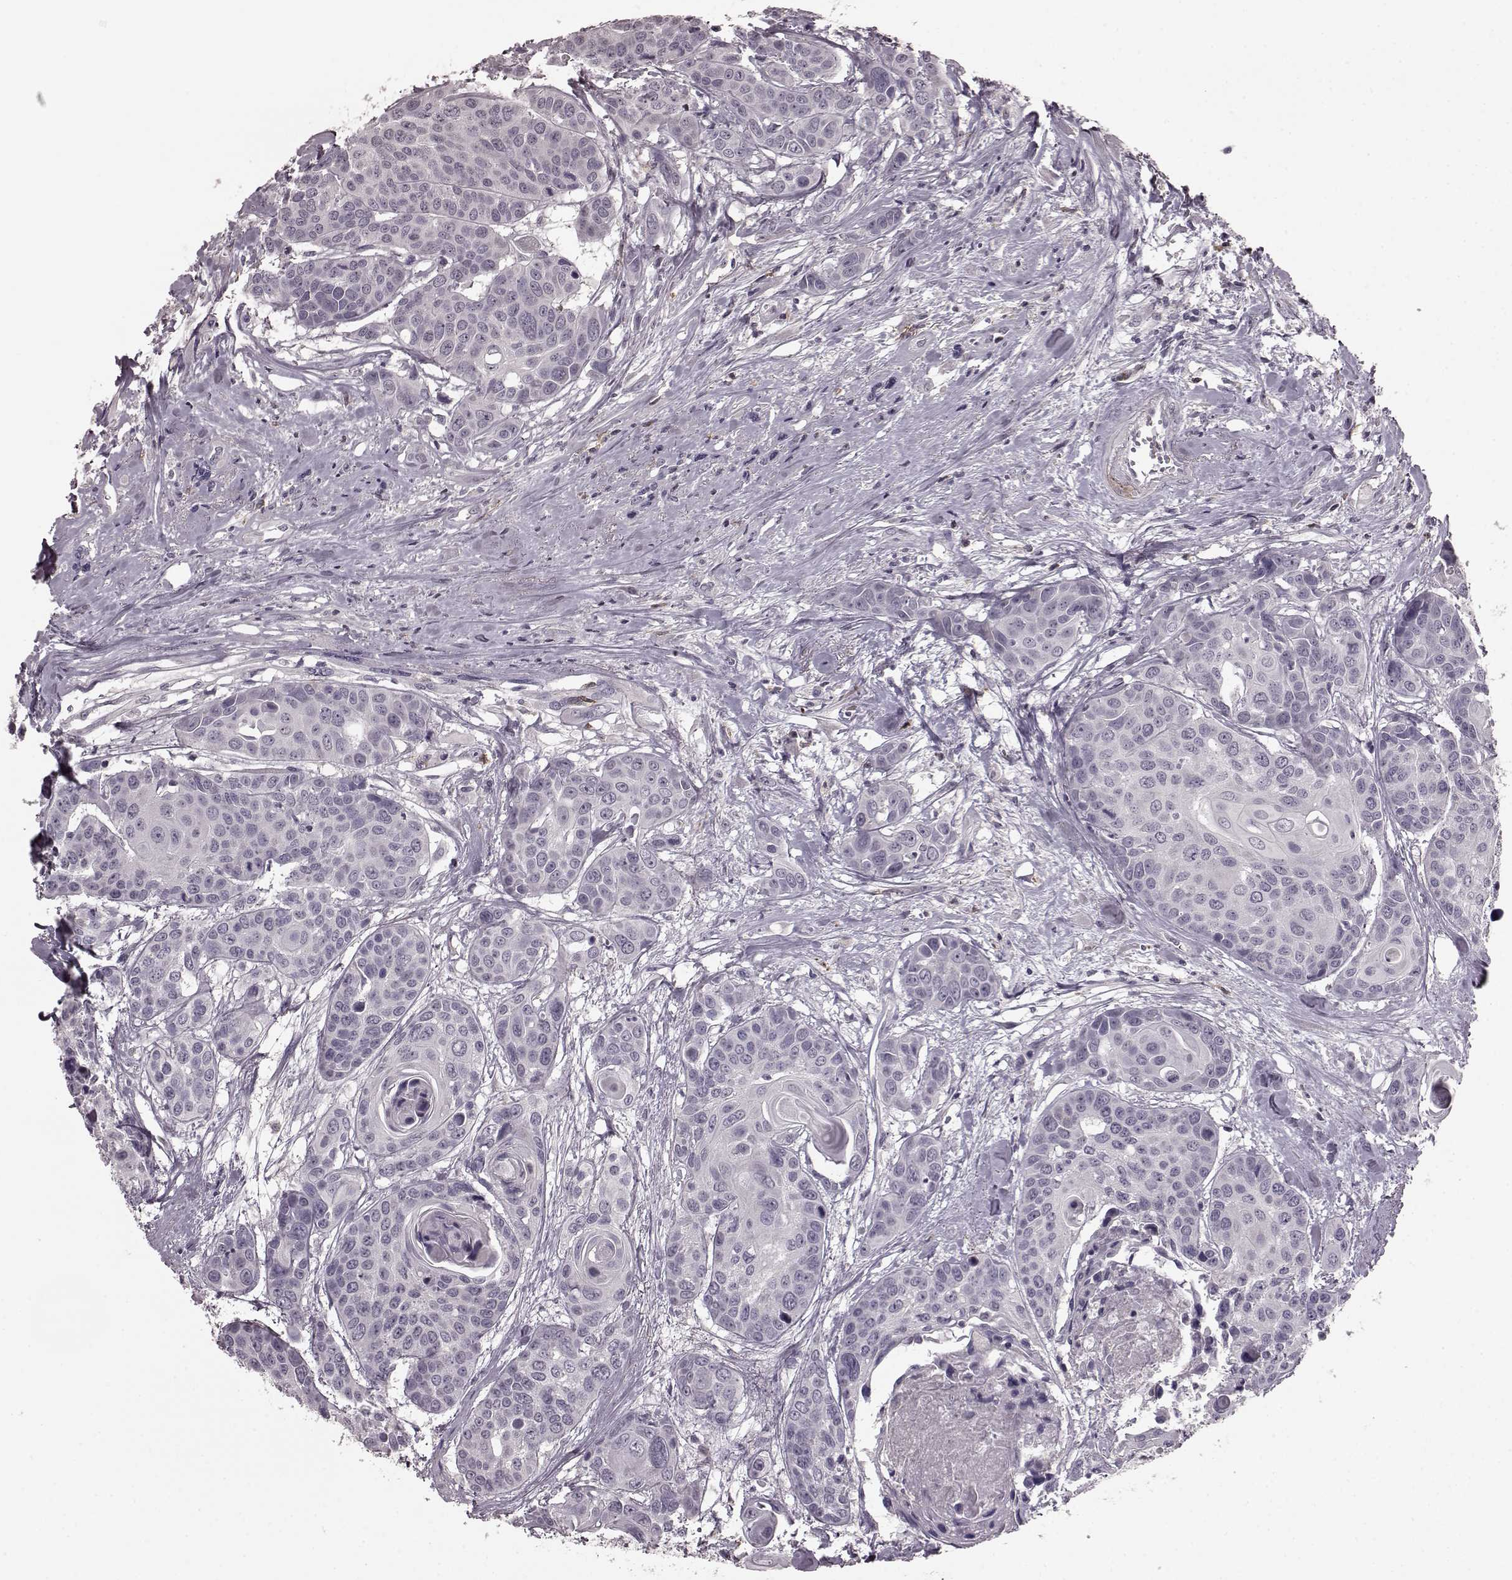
{"staining": {"intensity": "negative", "quantity": "none", "location": "none"}, "tissue": "head and neck cancer", "cell_type": "Tumor cells", "image_type": "cancer", "snomed": [{"axis": "morphology", "description": "Squamous cell carcinoma, NOS"}, {"axis": "topography", "description": "Oral tissue"}, {"axis": "topography", "description": "Head-Neck"}], "caption": "Immunohistochemical staining of head and neck squamous cell carcinoma demonstrates no significant staining in tumor cells.", "gene": "CD28", "patient": {"sex": "male", "age": 56}}